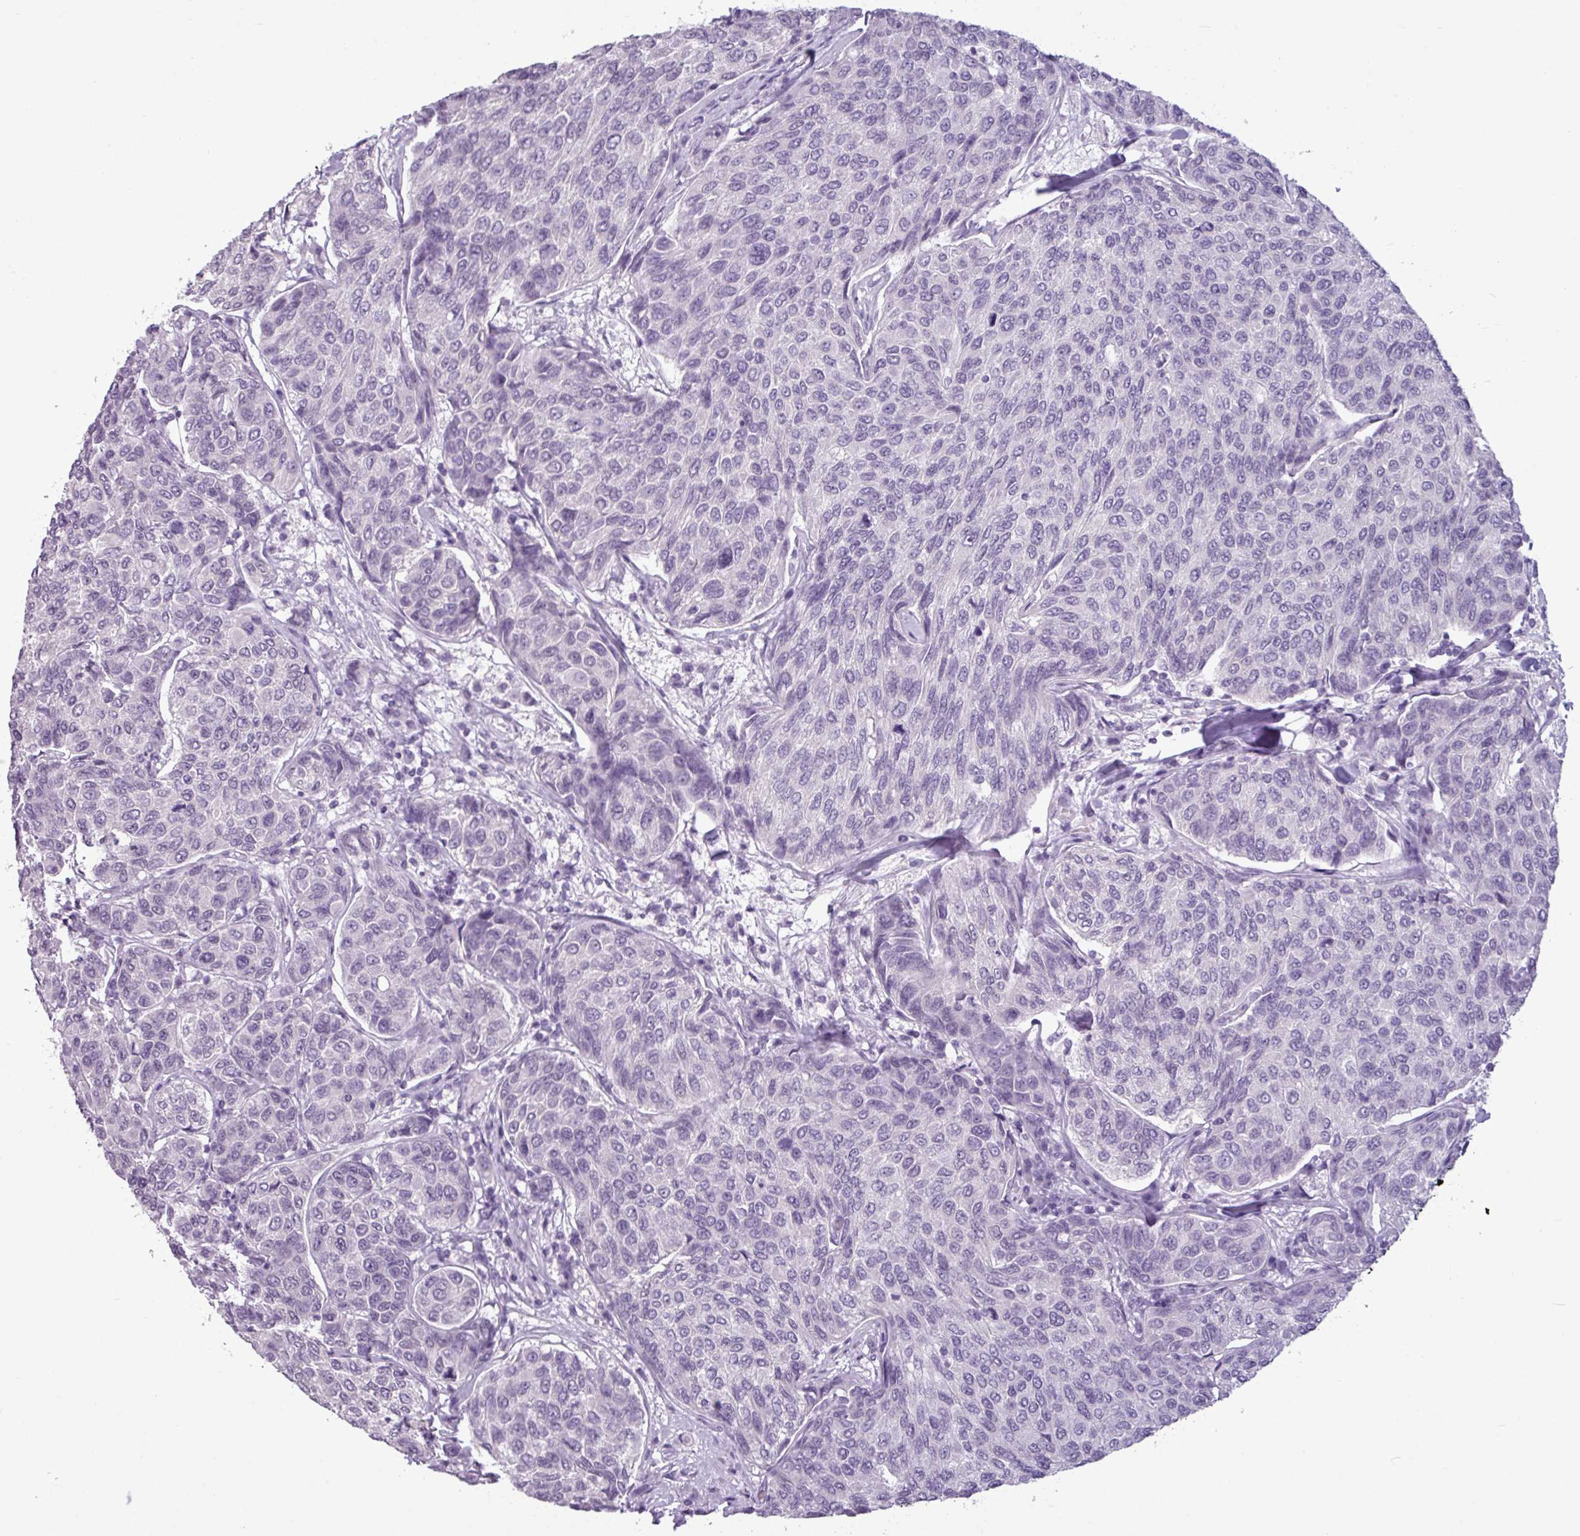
{"staining": {"intensity": "negative", "quantity": "none", "location": "none"}, "tissue": "breast cancer", "cell_type": "Tumor cells", "image_type": "cancer", "snomed": [{"axis": "morphology", "description": "Duct carcinoma"}, {"axis": "topography", "description": "Breast"}], "caption": "Breast cancer was stained to show a protein in brown. There is no significant expression in tumor cells. Nuclei are stained in blue.", "gene": "AMY2A", "patient": {"sex": "female", "age": 55}}